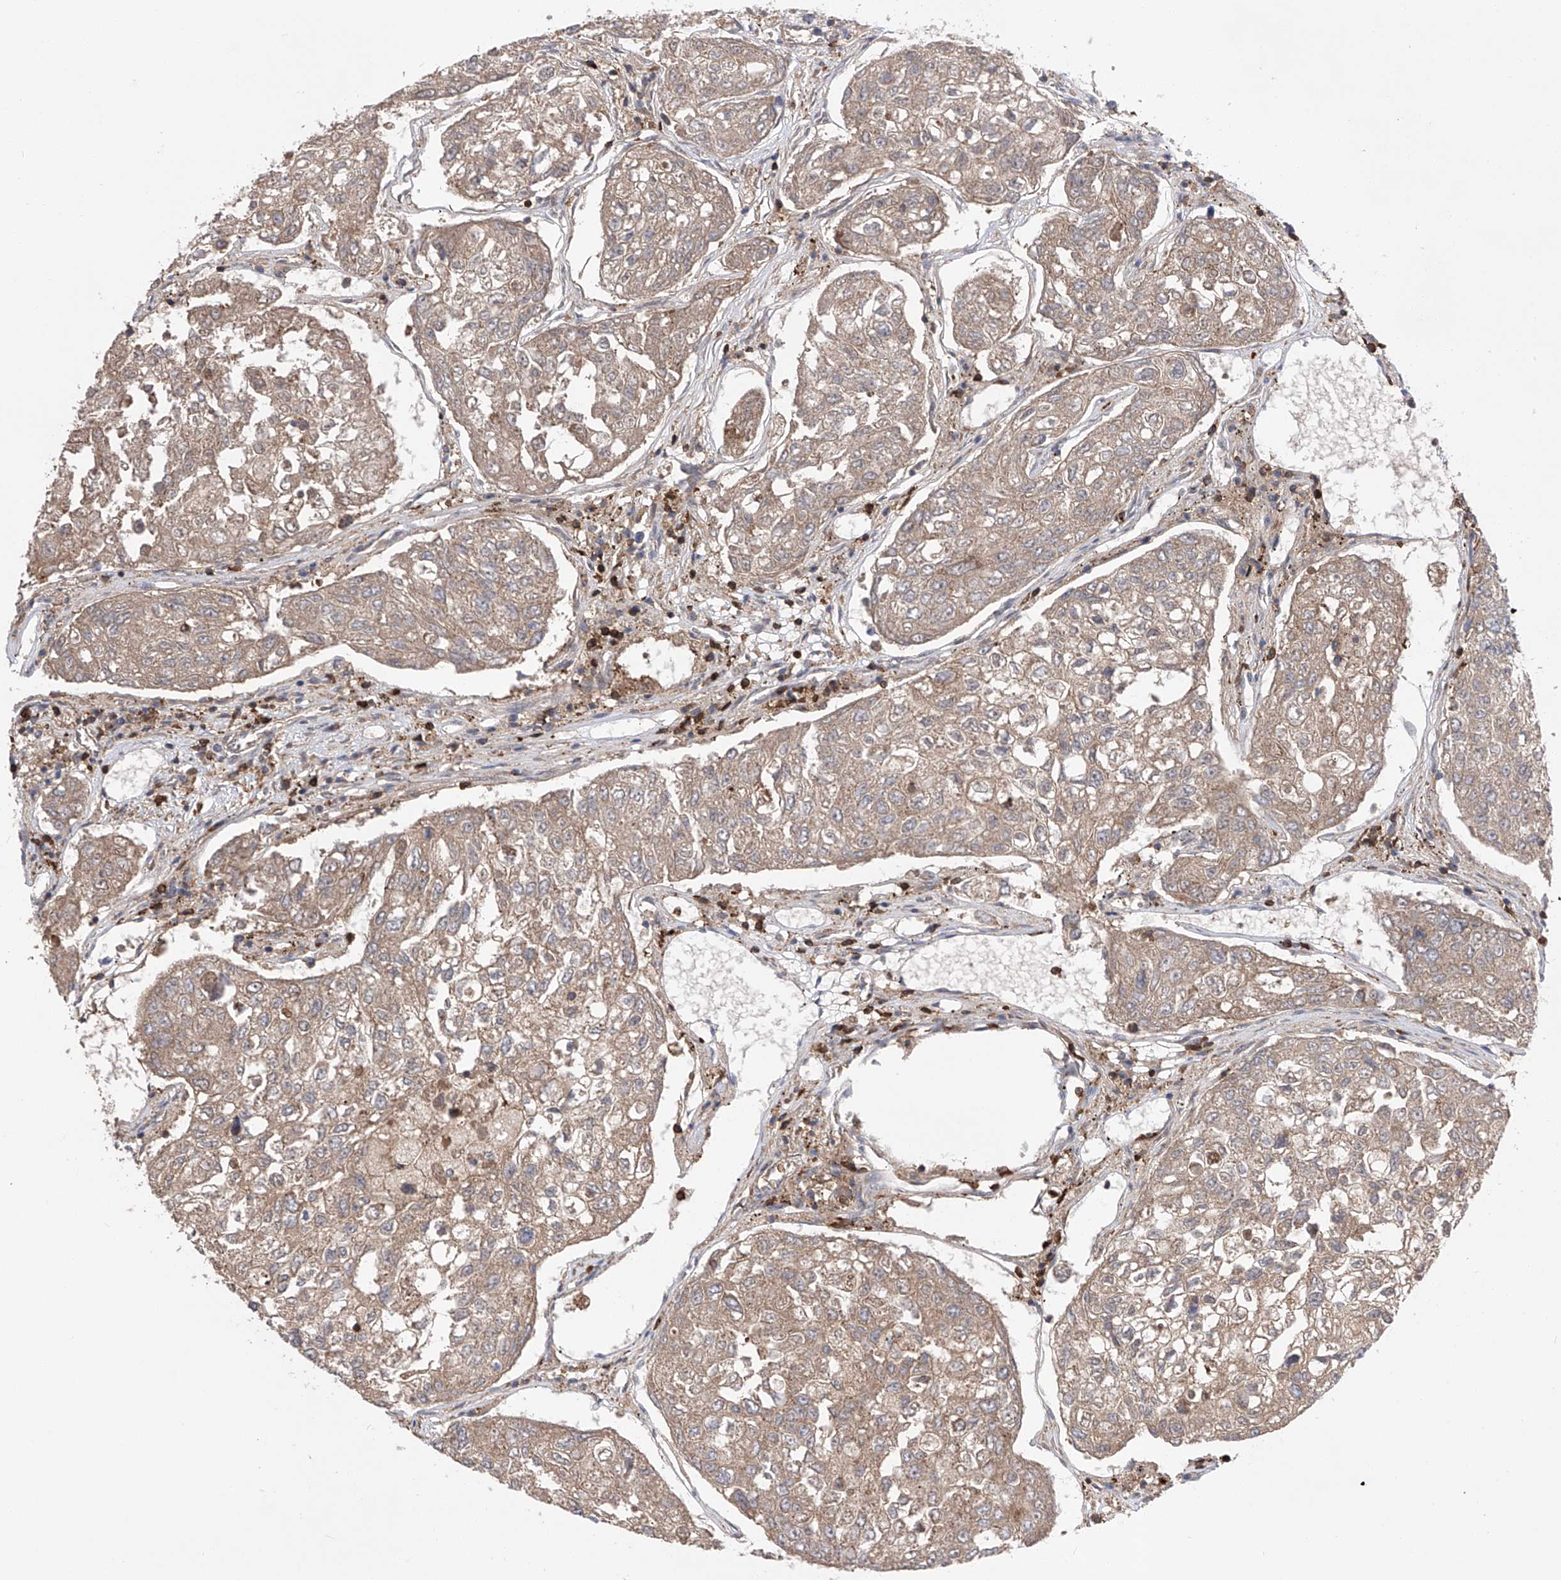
{"staining": {"intensity": "weak", "quantity": ">75%", "location": "cytoplasmic/membranous"}, "tissue": "urothelial cancer", "cell_type": "Tumor cells", "image_type": "cancer", "snomed": [{"axis": "morphology", "description": "Urothelial carcinoma, High grade"}, {"axis": "topography", "description": "Lymph node"}, {"axis": "topography", "description": "Urinary bladder"}], "caption": "Human urothelial carcinoma (high-grade) stained with a brown dye displays weak cytoplasmic/membranous positive positivity in about >75% of tumor cells.", "gene": "ZNF280D", "patient": {"sex": "male", "age": 51}}